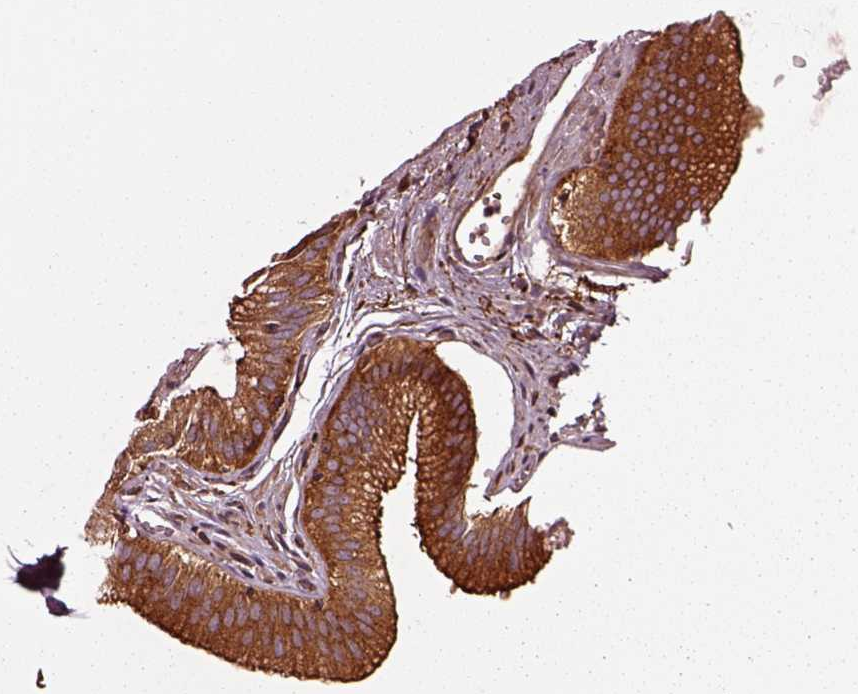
{"staining": {"intensity": "strong", "quantity": ">75%", "location": "cytoplasmic/membranous"}, "tissue": "gallbladder", "cell_type": "Glandular cells", "image_type": "normal", "snomed": [{"axis": "morphology", "description": "Normal tissue, NOS"}, {"axis": "topography", "description": "Gallbladder"}, {"axis": "topography", "description": "Peripheral nerve tissue"}], "caption": "Protein expression by IHC displays strong cytoplasmic/membranous staining in approximately >75% of glandular cells in unremarkable gallbladder. (Brightfield microscopy of DAB IHC at high magnification).", "gene": "WASHC2A", "patient": {"sex": "male", "age": 17}}